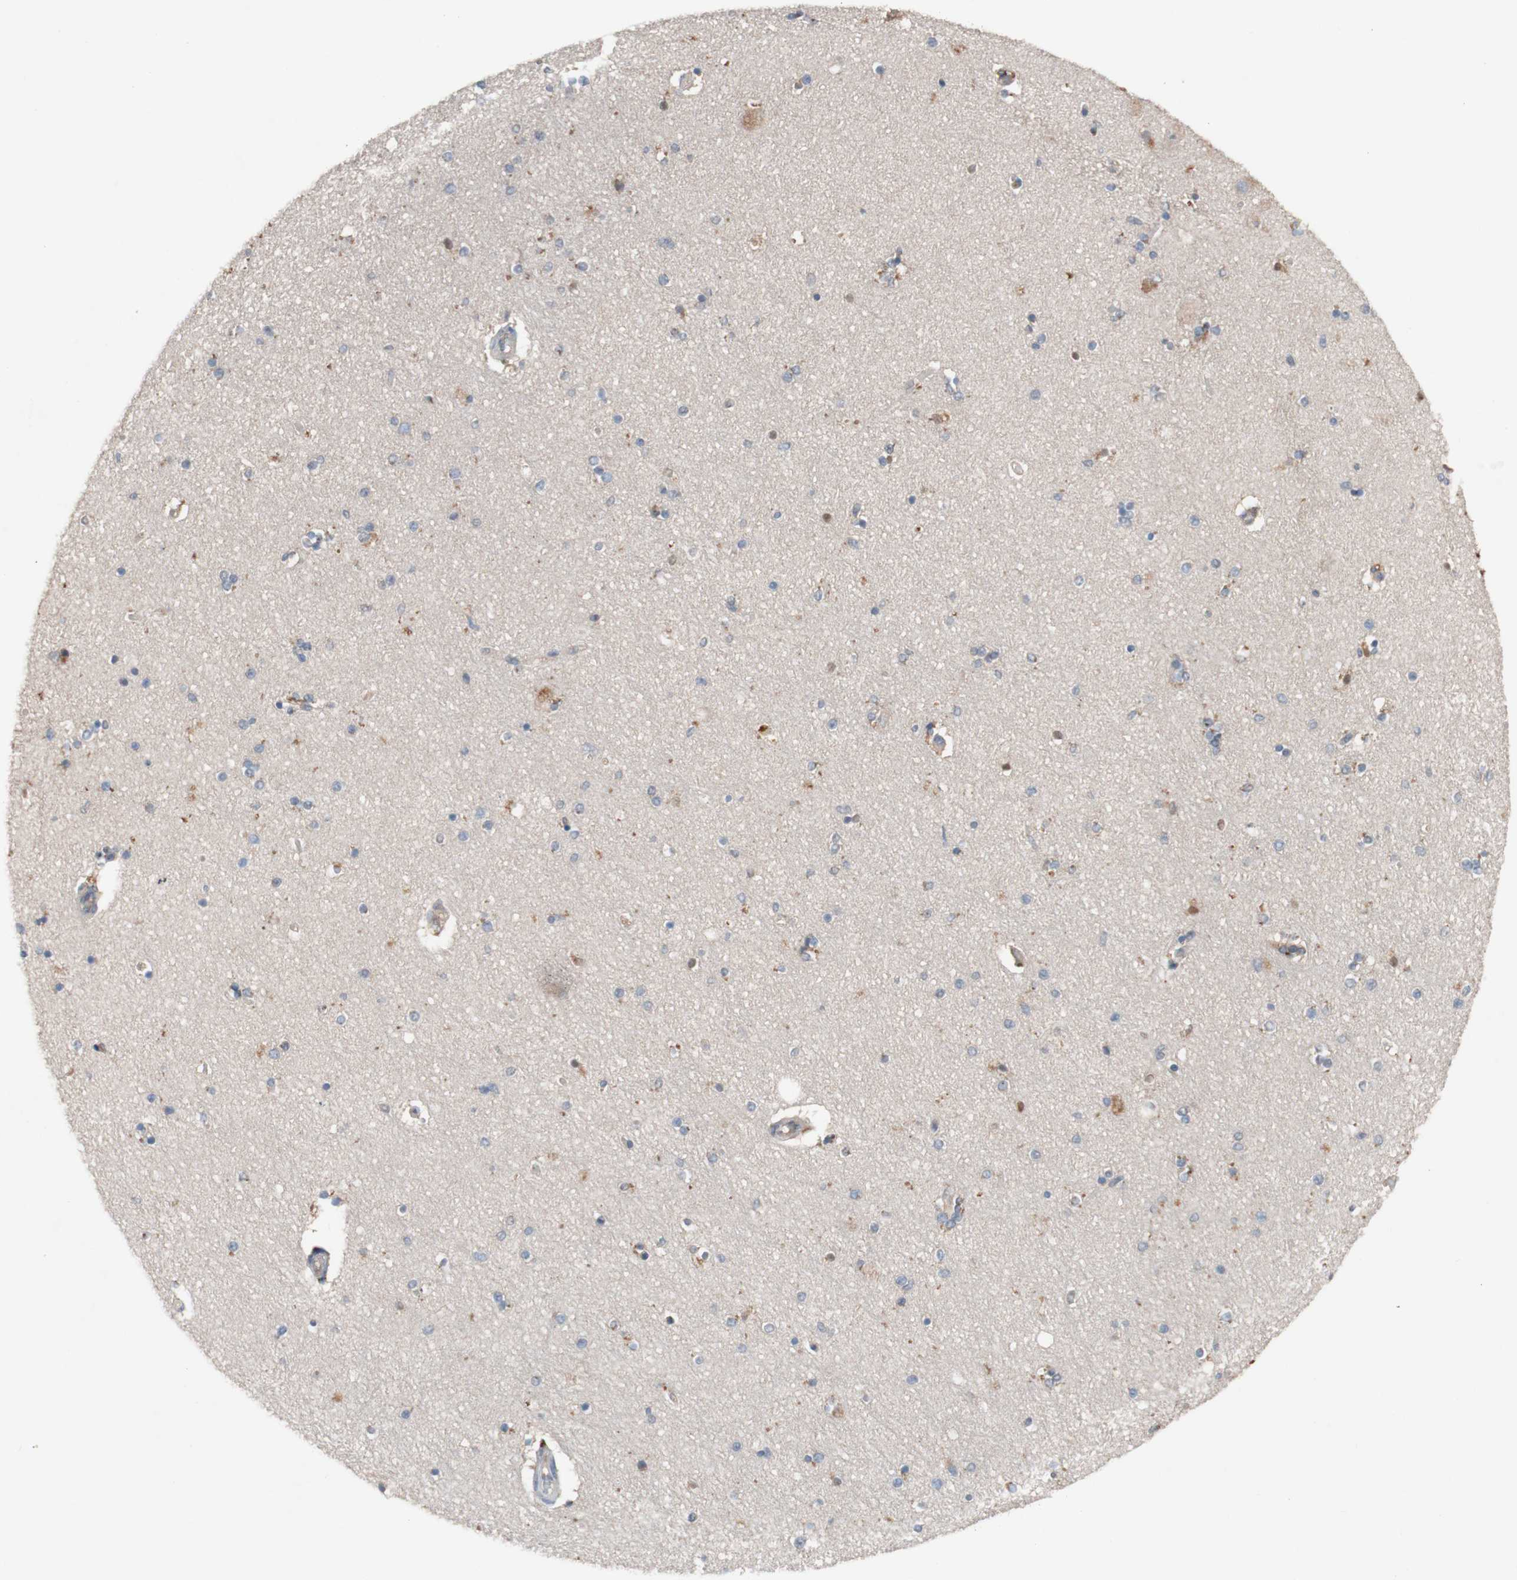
{"staining": {"intensity": "moderate", "quantity": "<25%", "location": "cytoplasmic/membranous"}, "tissue": "hippocampus", "cell_type": "Glial cells", "image_type": "normal", "snomed": [{"axis": "morphology", "description": "Normal tissue, NOS"}, {"axis": "topography", "description": "Hippocampus"}], "caption": "A photomicrograph of human hippocampus stained for a protein demonstrates moderate cytoplasmic/membranous brown staining in glial cells. (Brightfield microscopy of DAB IHC at high magnification).", "gene": "PEX2", "patient": {"sex": "female", "age": 54}}